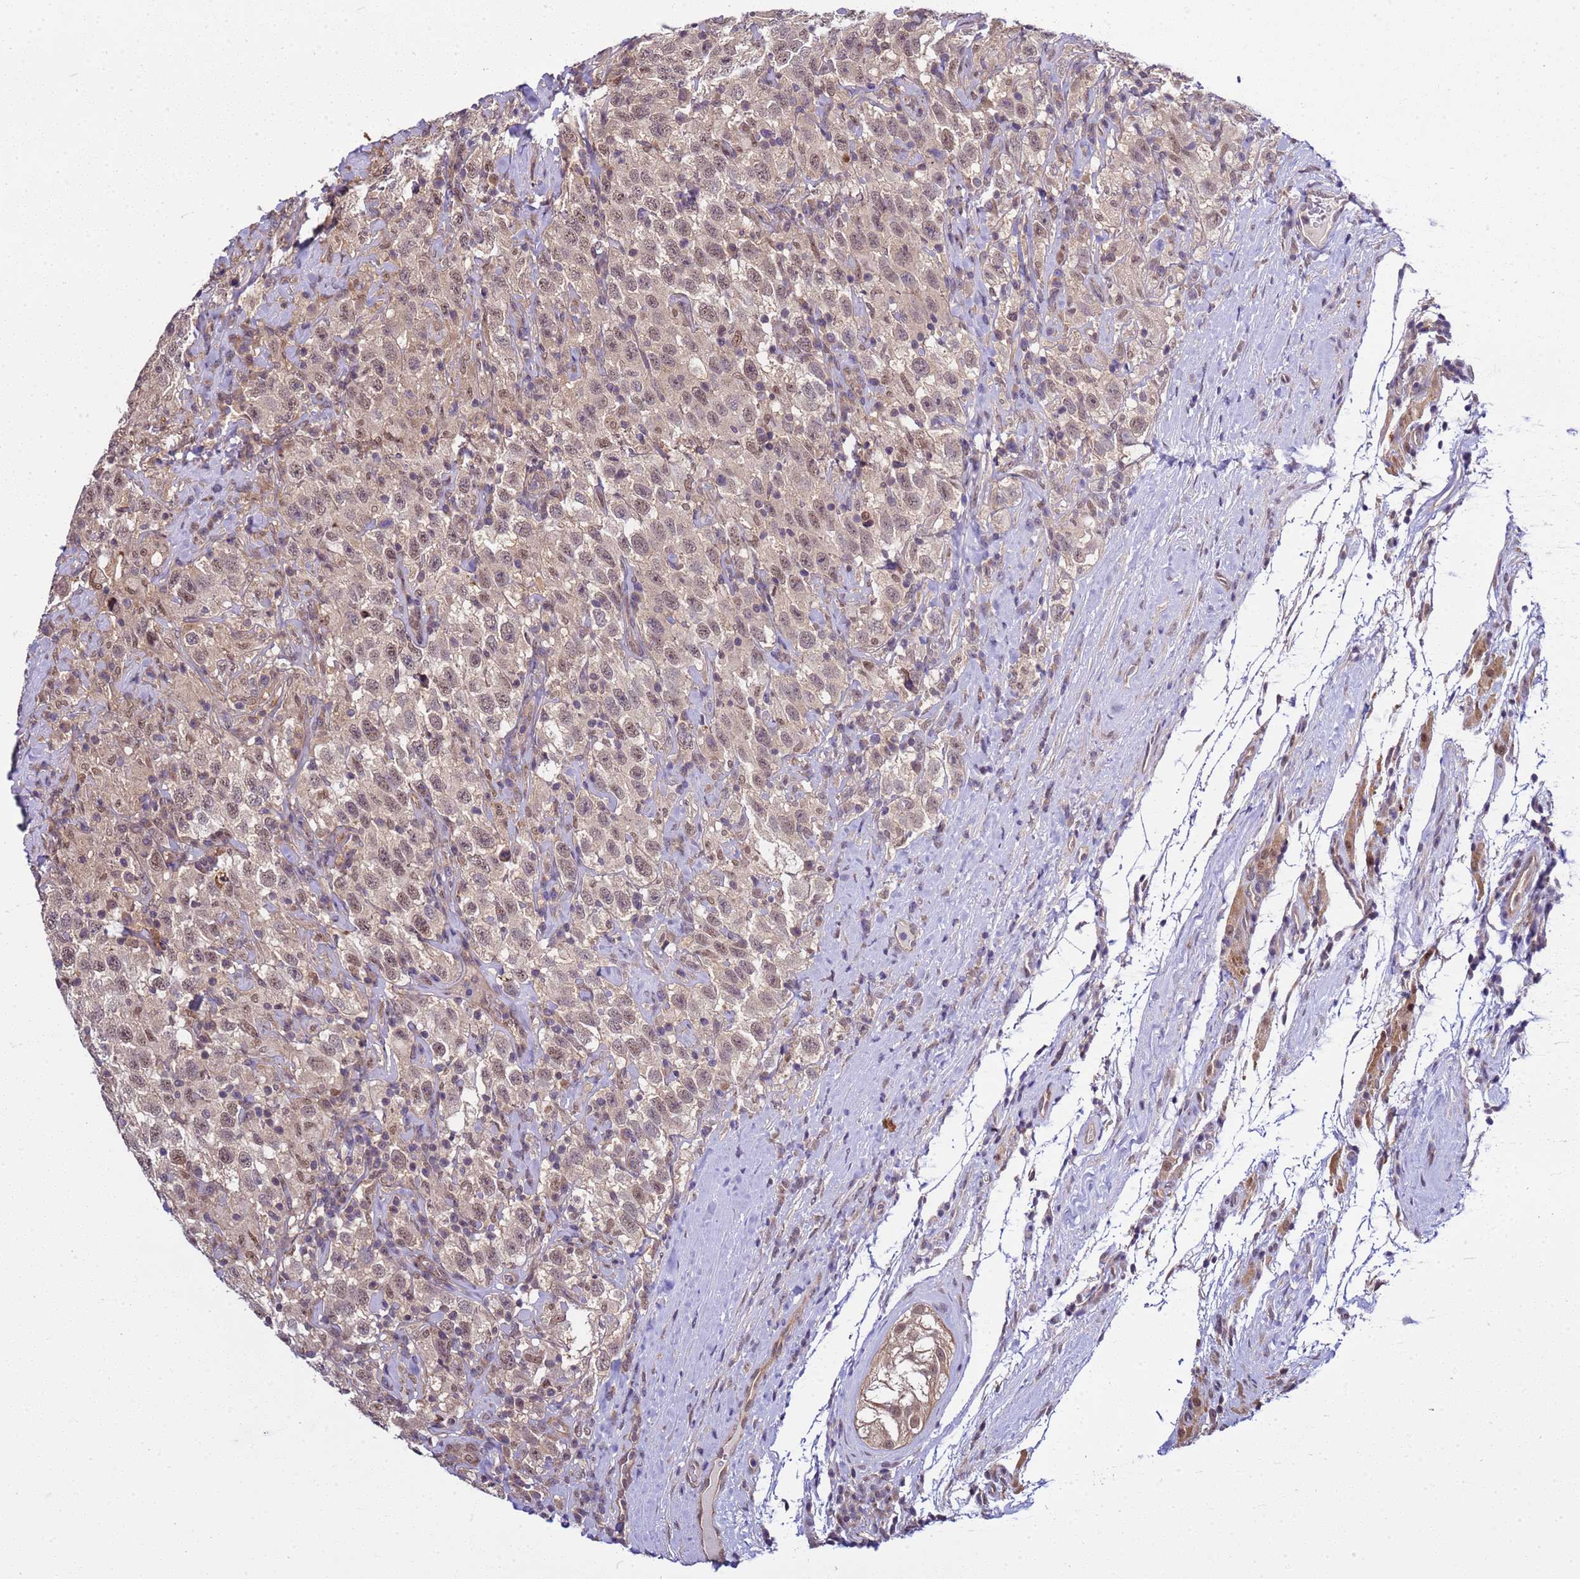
{"staining": {"intensity": "moderate", "quantity": ">75%", "location": "nuclear"}, "tissue": "testis cancer", "cell_type": "Tumor cells", "image_type": "cancer", "snomed": [{"axis": "morphology", "description": "Seminoma, NOS"}, {"axis": "topography", "description": "Testis"}], "caption": "Immunohistochemical staining of seminoma (testis) reveals moderate nuclear protein positivity in approximately >75% of tumor cells.", "gene": "GEN1", "patient": {"sex": "male", "age": 41}}